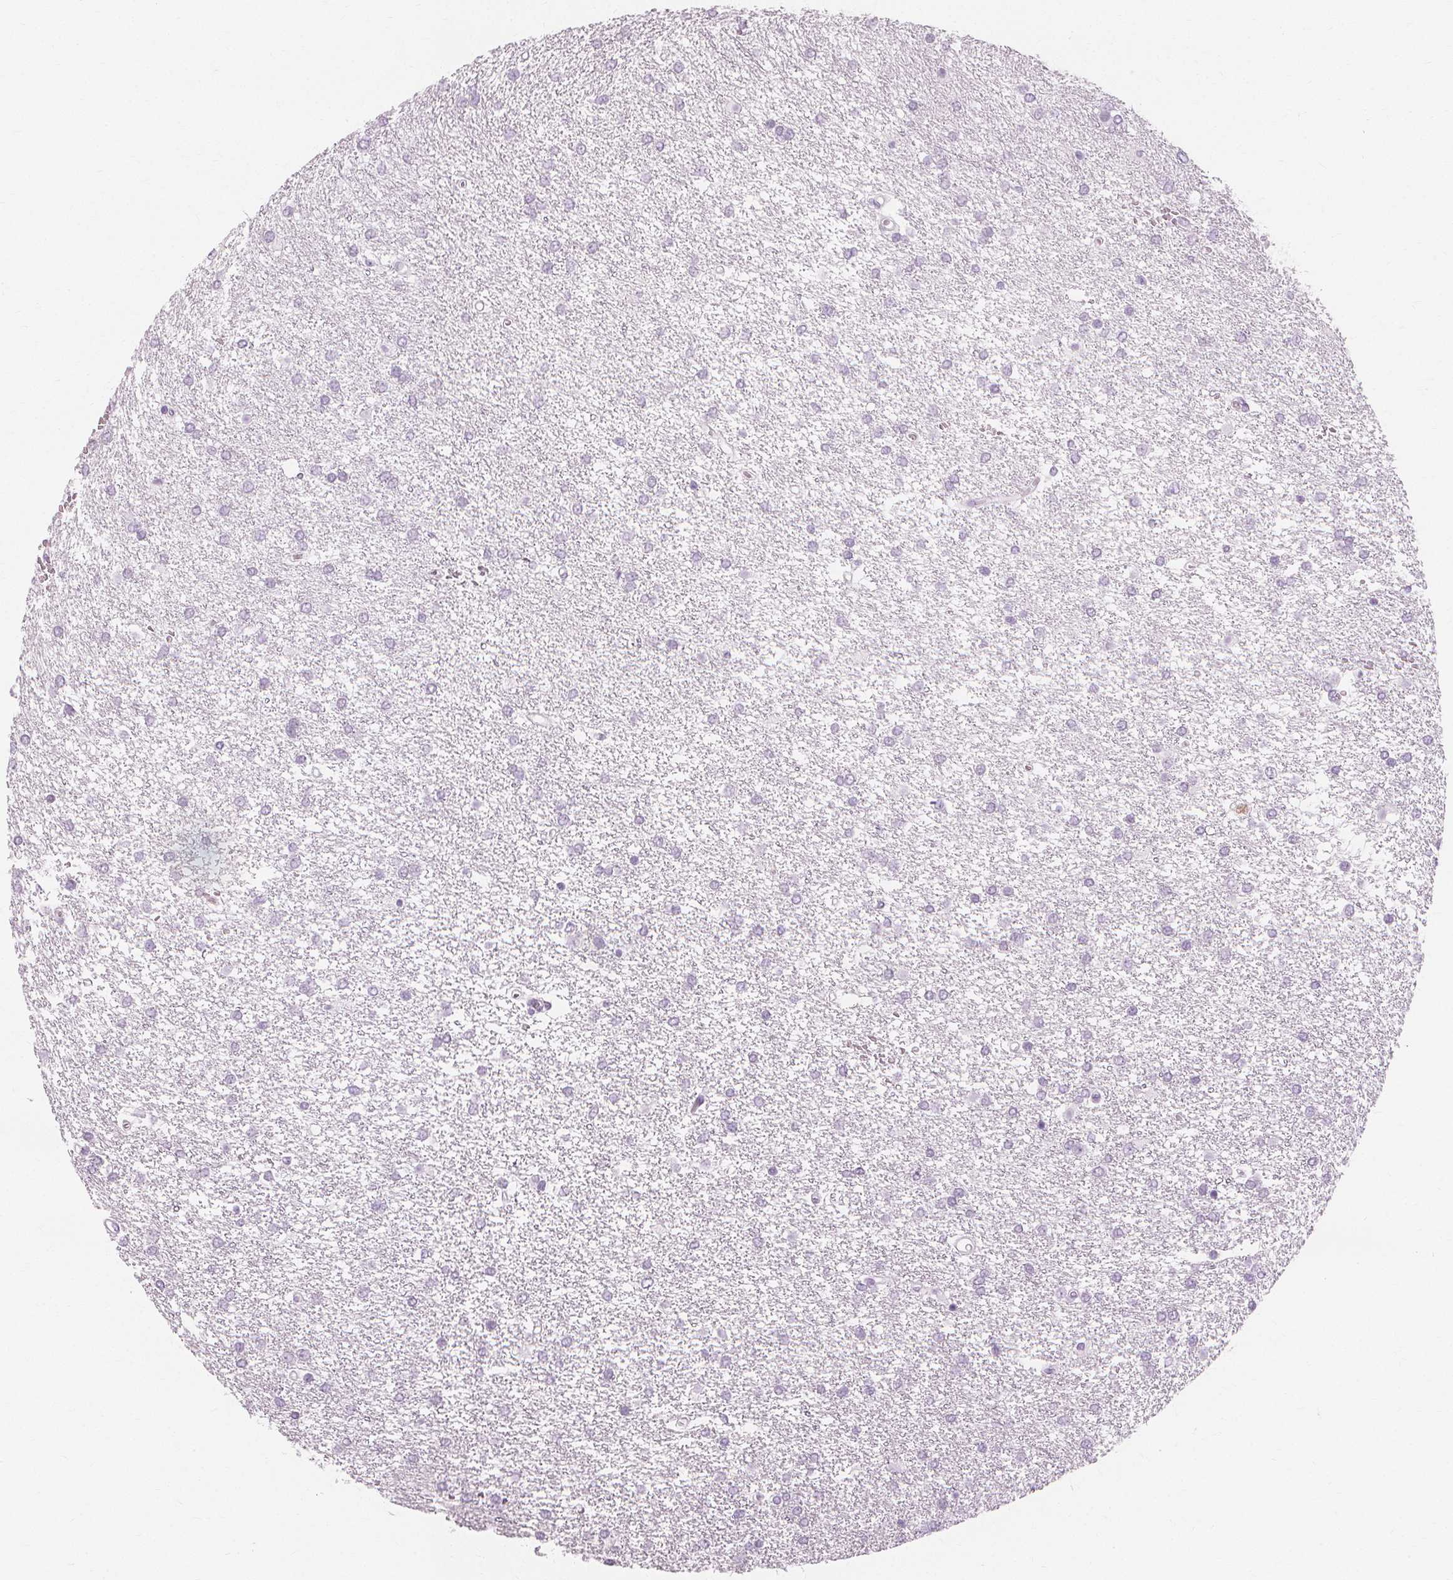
{"staining": {"intensity": "negative", "quantity": "none", "location": "none"}, "tissue": "glioma", "cell_type": "Tumor cells", "image_type": "cancer", "snomed": [{"axis": "morphology", "description": "Glioma, malignant, High grade"}, {"axis": "topography", "description": "Brain"}], "caption": "Immunohistochemical staining of human high-grade glioma (malignant) displays no significant positivity in tumor cells. Nuclei are stained in blue.", "gene": "TFF1", "patient": {"sex": "female", "age": 61}}